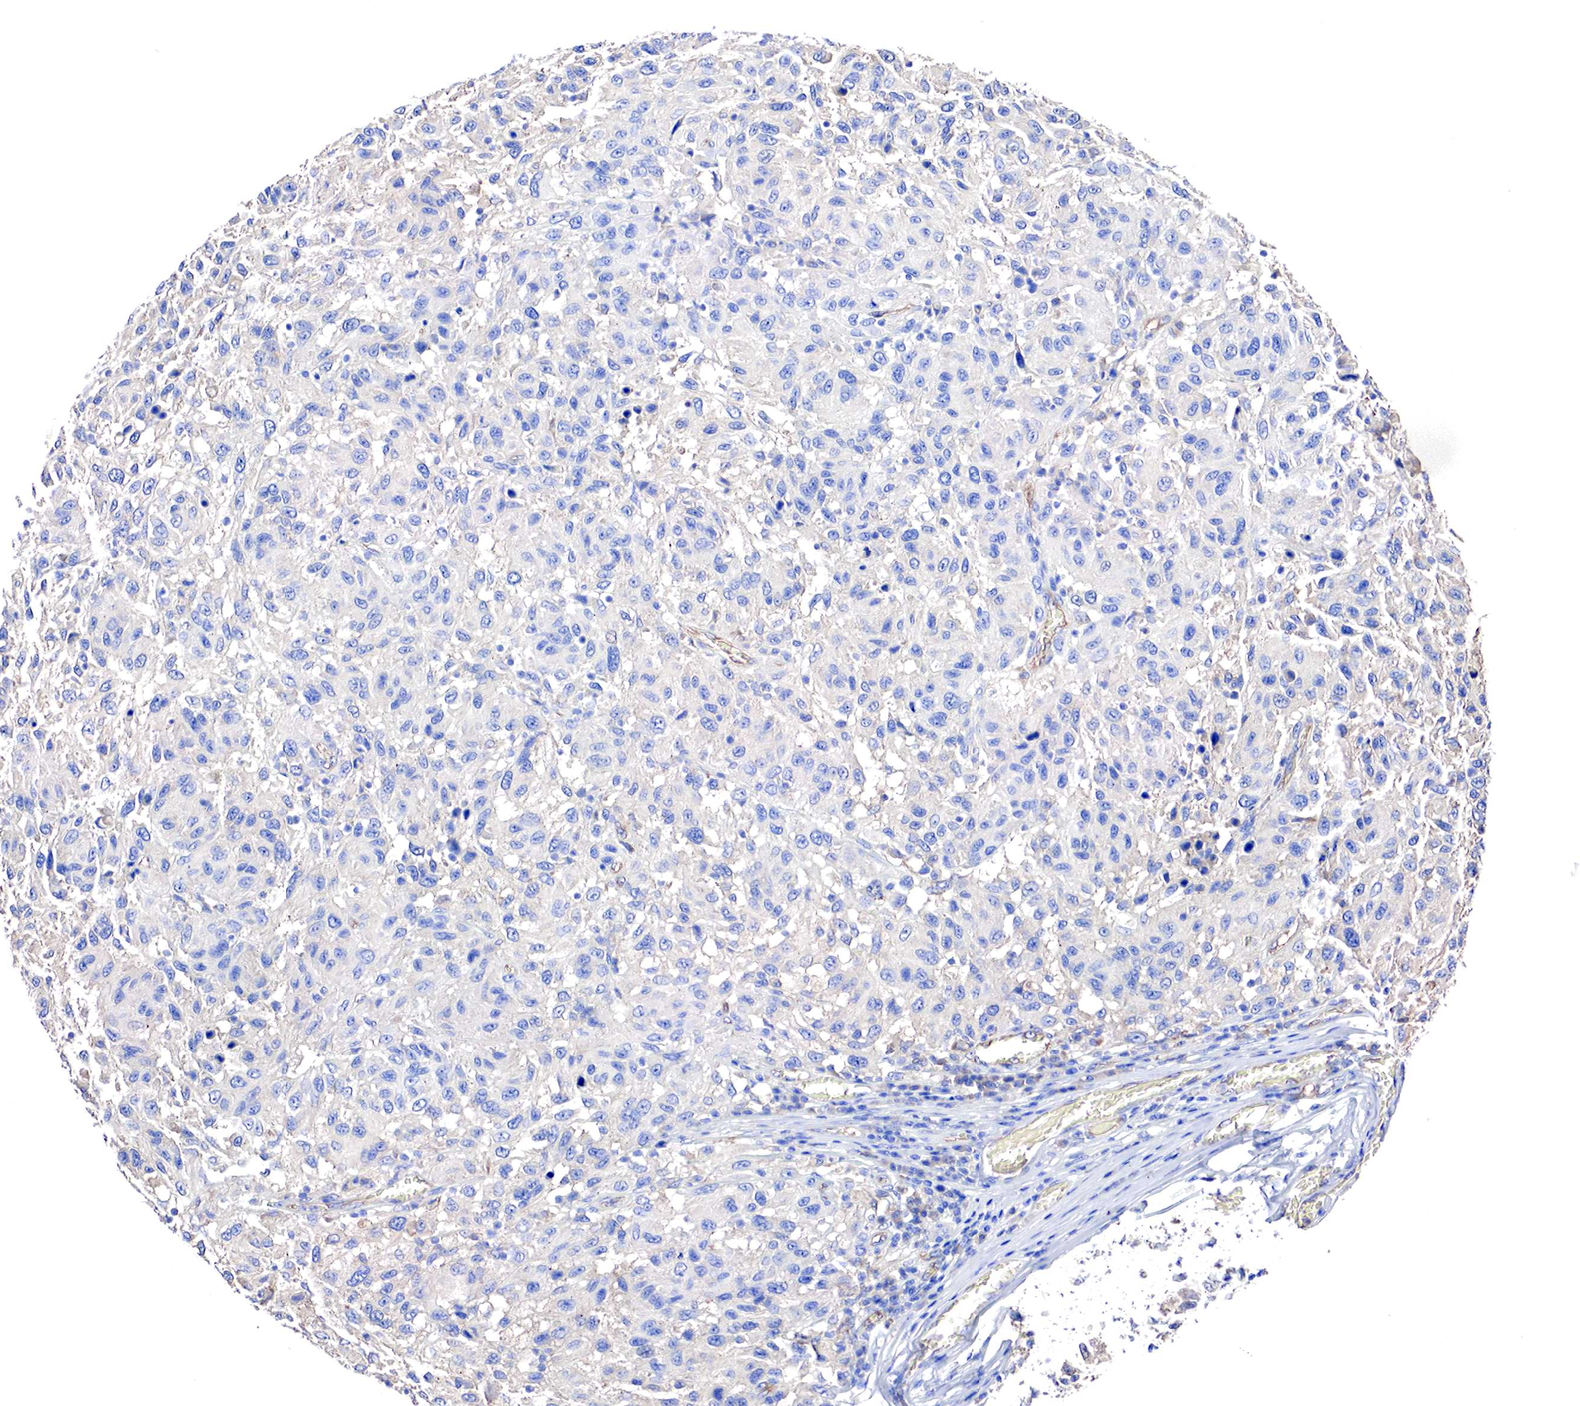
{"staining": {"intensity": "negative", "quantity": "none", "location": "none"}, "tissue": "melanoma", "cell_type": "Tumor cells", "image_type": "cancer", "snomed": [{"axis": "morphology", "description": "Malignant melanoma, NOS"}, {"axis": "topography", "description": "Skin"}], "caption": "There is no significant expression in tumor cells of melanoma. The staining is performed using DAB brown chromogen with nuclei counter-stained in using hematoxylin.", "gene": "RDX", "patient": {"sex": "female", "age": 77}}